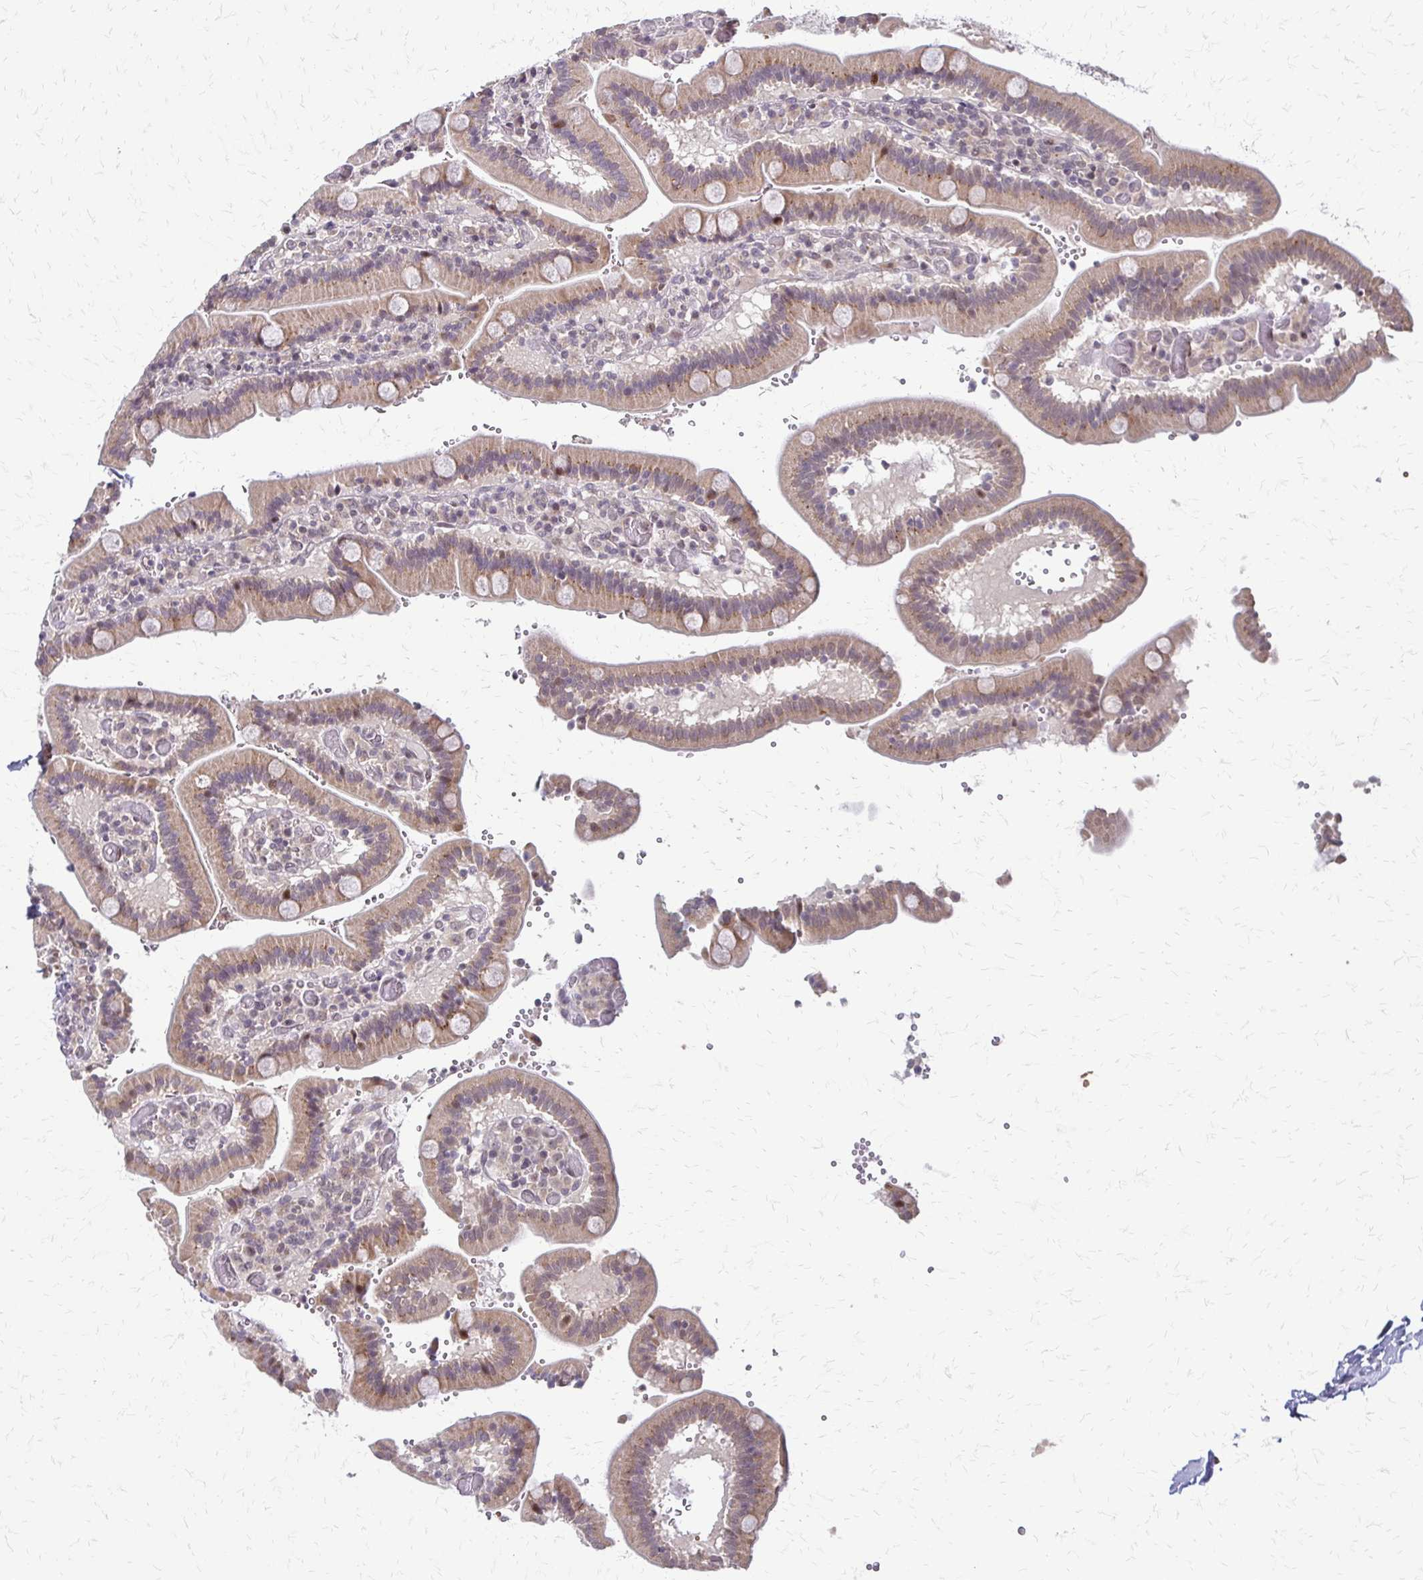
{"staining": {"intensity": "moderate", "quantity": ">75%", "location": "cytoplasmic/membranous,nuclear"}, "tissue": "duodenum", "cell_type": "Glandular cells", "image_type": "normal", "snomed": [{"axis": "morphology", "description": "Normal tissue, NOS"}, {"axis": "topography", "description": "Duodenum"}], "caption": "Human duodenum stained for a protein (brown) reveals moderate cytoplasmic/membranous,nuclear positive staining in approximately >75% of glandular cells.", "gene": "TRIR", "patient": {"sex": "female", "age": 62}}